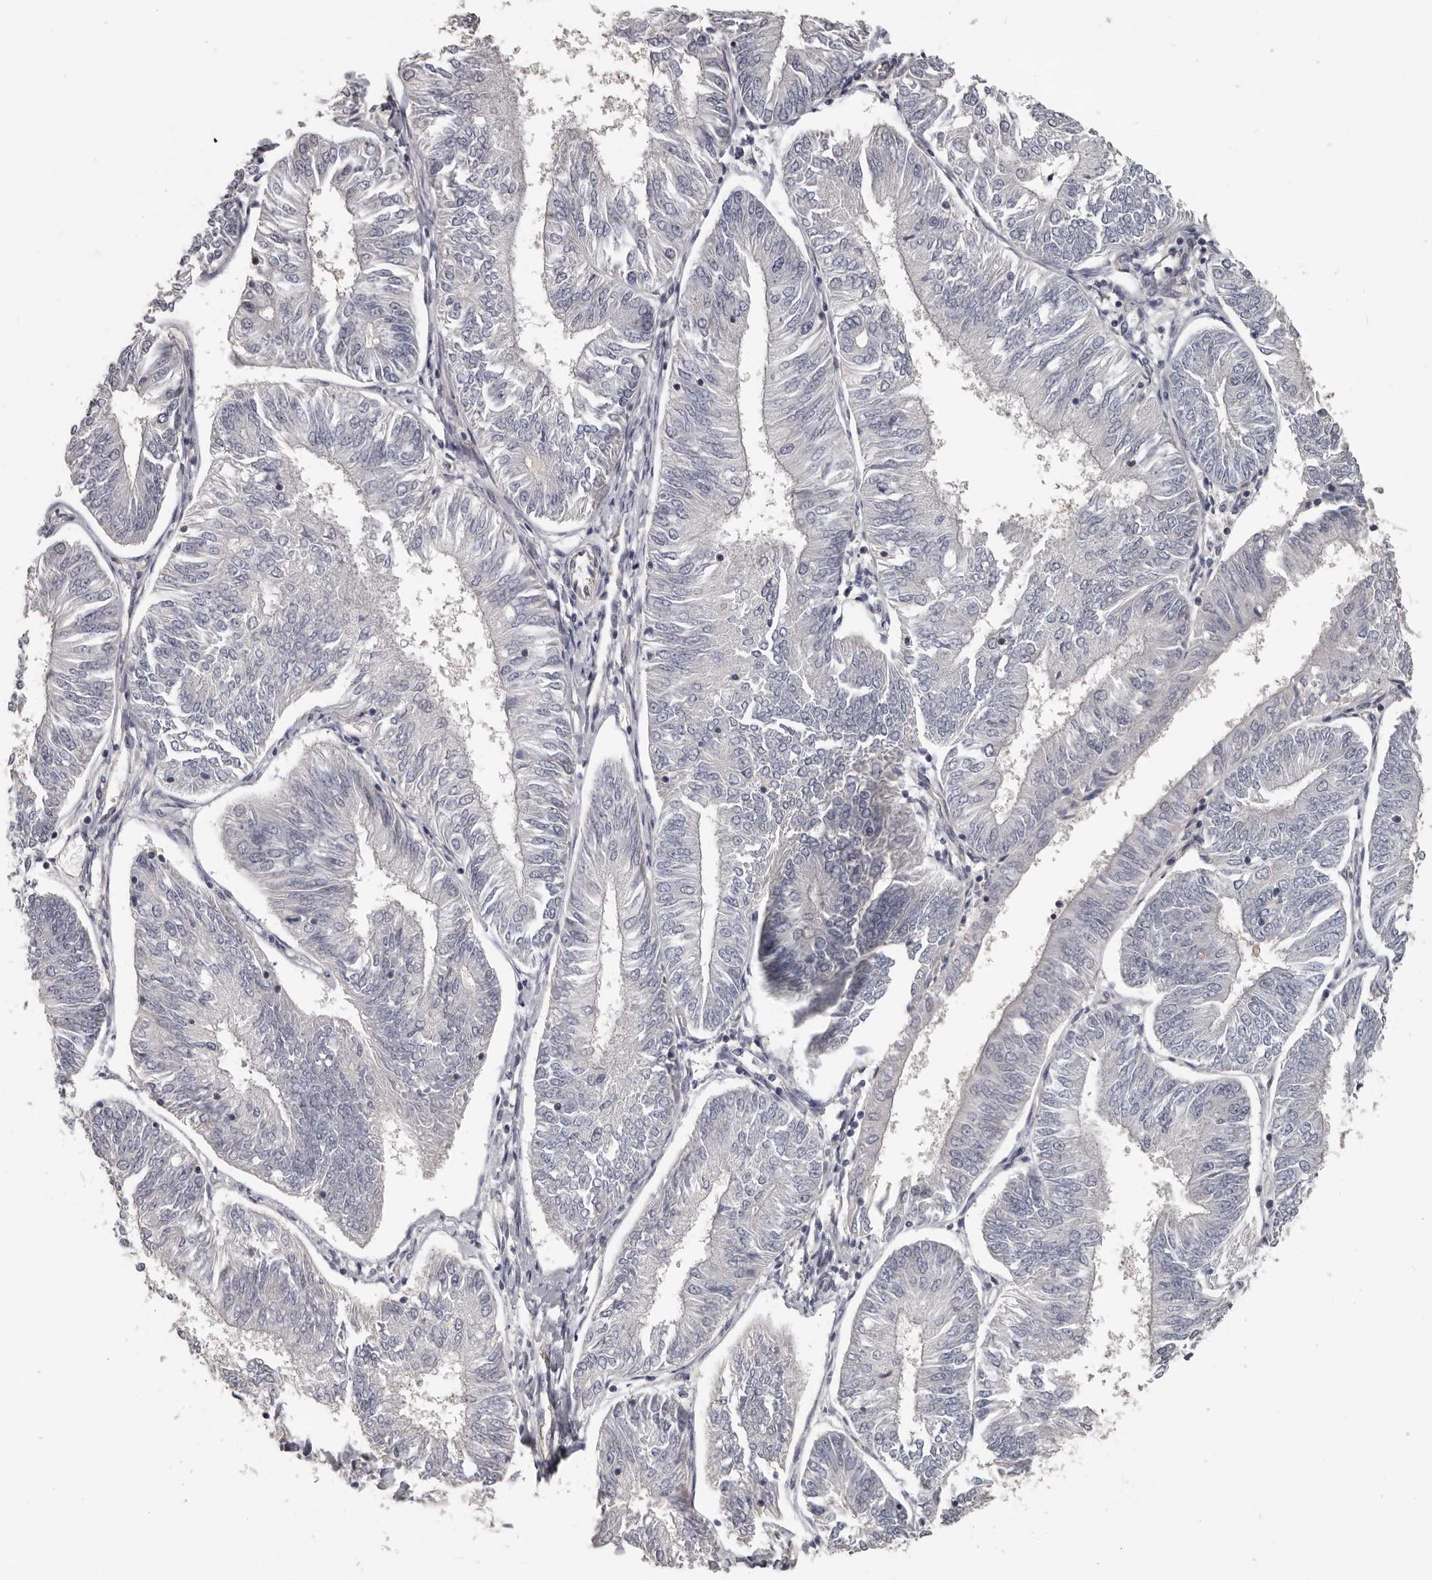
{"staining": {"intensity": "negative", "quantity": "none", "location": "none"}, "tissue": "endometrial cancer", "cell_type": "Tumor cells", "image_type": "cancer", "snomed": [{"axis": "morphology", "description": "Adenocarcinoma, NOS"}, {"axis": "topography", "description": "Endometrium"}], "caption": "Tumor cells show no significant protein positivity in endometrial cancer (adenocarcinoma).", "gene": "RNF217", "patient": {"sex": "female", "age": 58}}